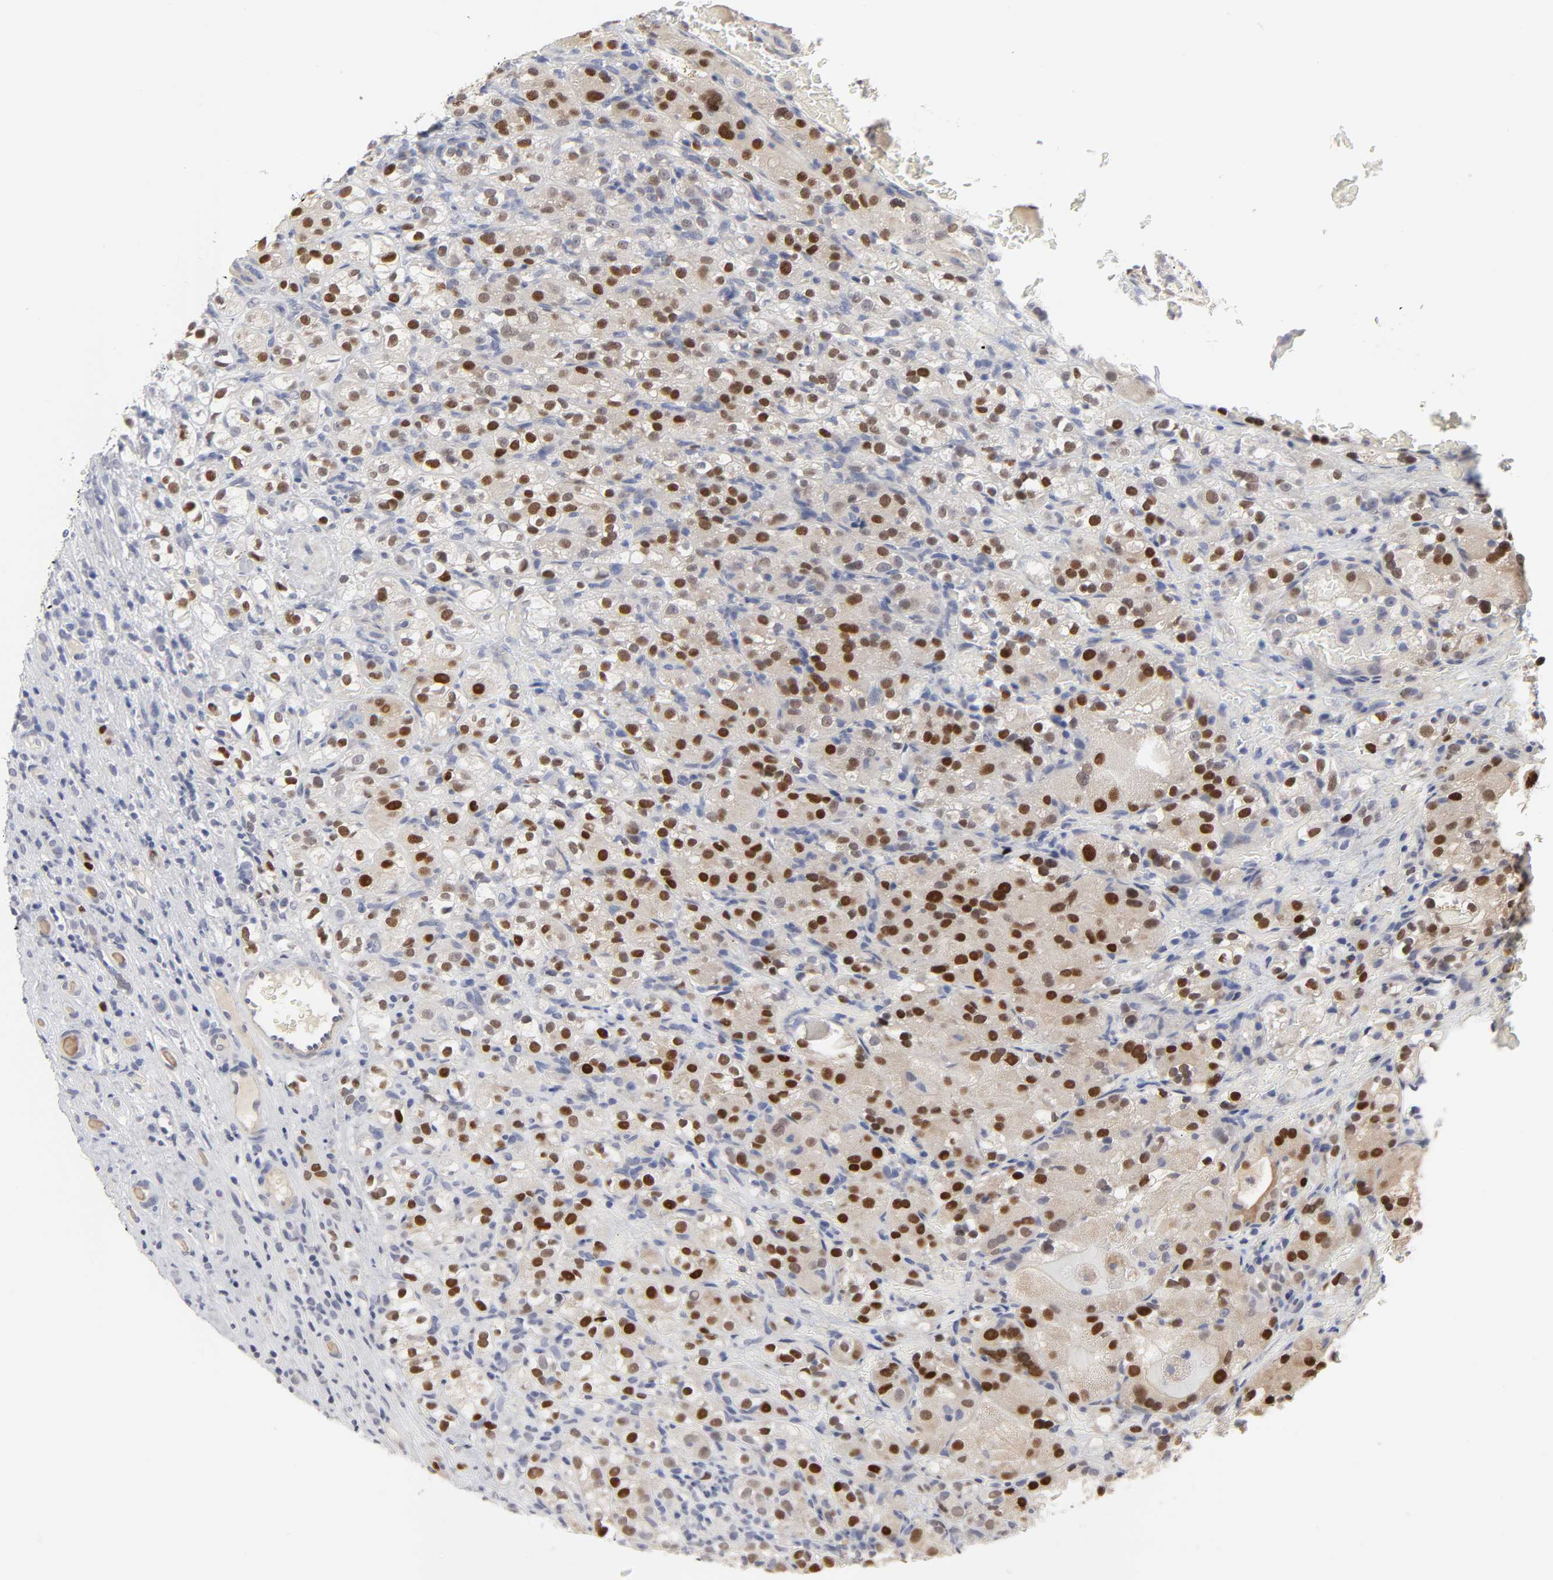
{"staining": {"intensity": "strong", "quantity": ">75%", "location": "cytoplasmic/membranous,nuclear"}, "tissue": "renal cancer", "cell_type": "Tumor cells", "image_type": "cancer", "snomed": [{"axis": "morphology", "description": "Normal tissue, NOS"}, {"axis": "morphology", "description": "Adenocarcinoma, NOS"}, {"axis": "topography", "description": "Kidney"}], "caption": "This photomicrograph exhibits immunohistochemistry (IHC) staining of human renal cancer (adenocarcinoma), with high strong cytoplasmic/membranous and nuclear staining in about >75% of tumor cells.", "gene": "HNF4A", "patient": {"sex": "male", "age": 61}}